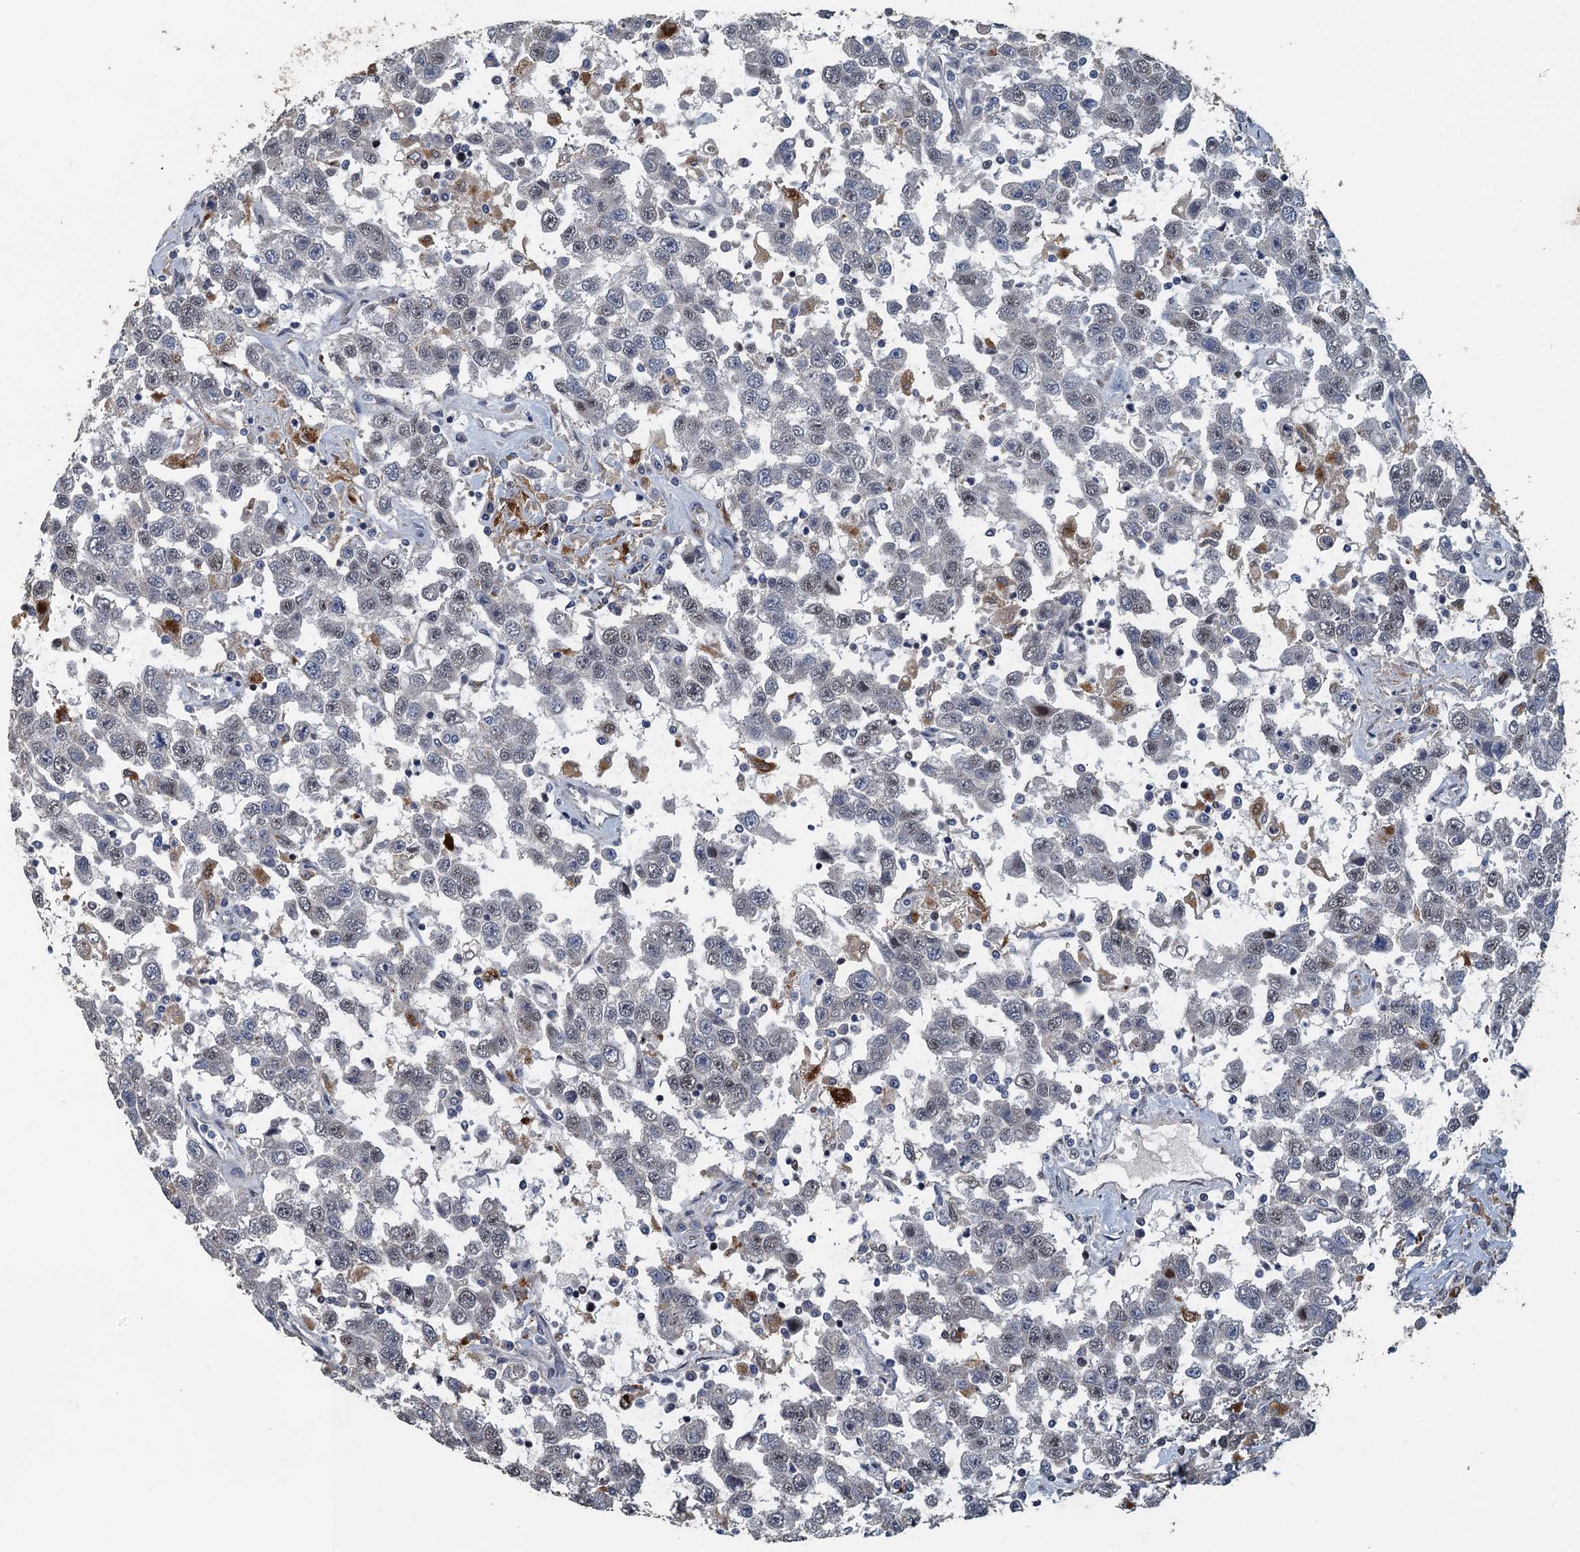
{"staining": {"intensity": "negative", "quantity": "none", "location": "none"}, "tissue": "testis cancer", "cell_type": "Tumor cells", "image_type": "cancer", "snomed": [{"axis": "morphology", "description": "Seminoma, NOS"}, {"axis": "topography", "description": "Testis"}], "caption": "The histopathology image shows no significant staining in tumor cells of testis seminoma.", "gene": "AGRN", "patient": {"sex": "male", "age": 41}}